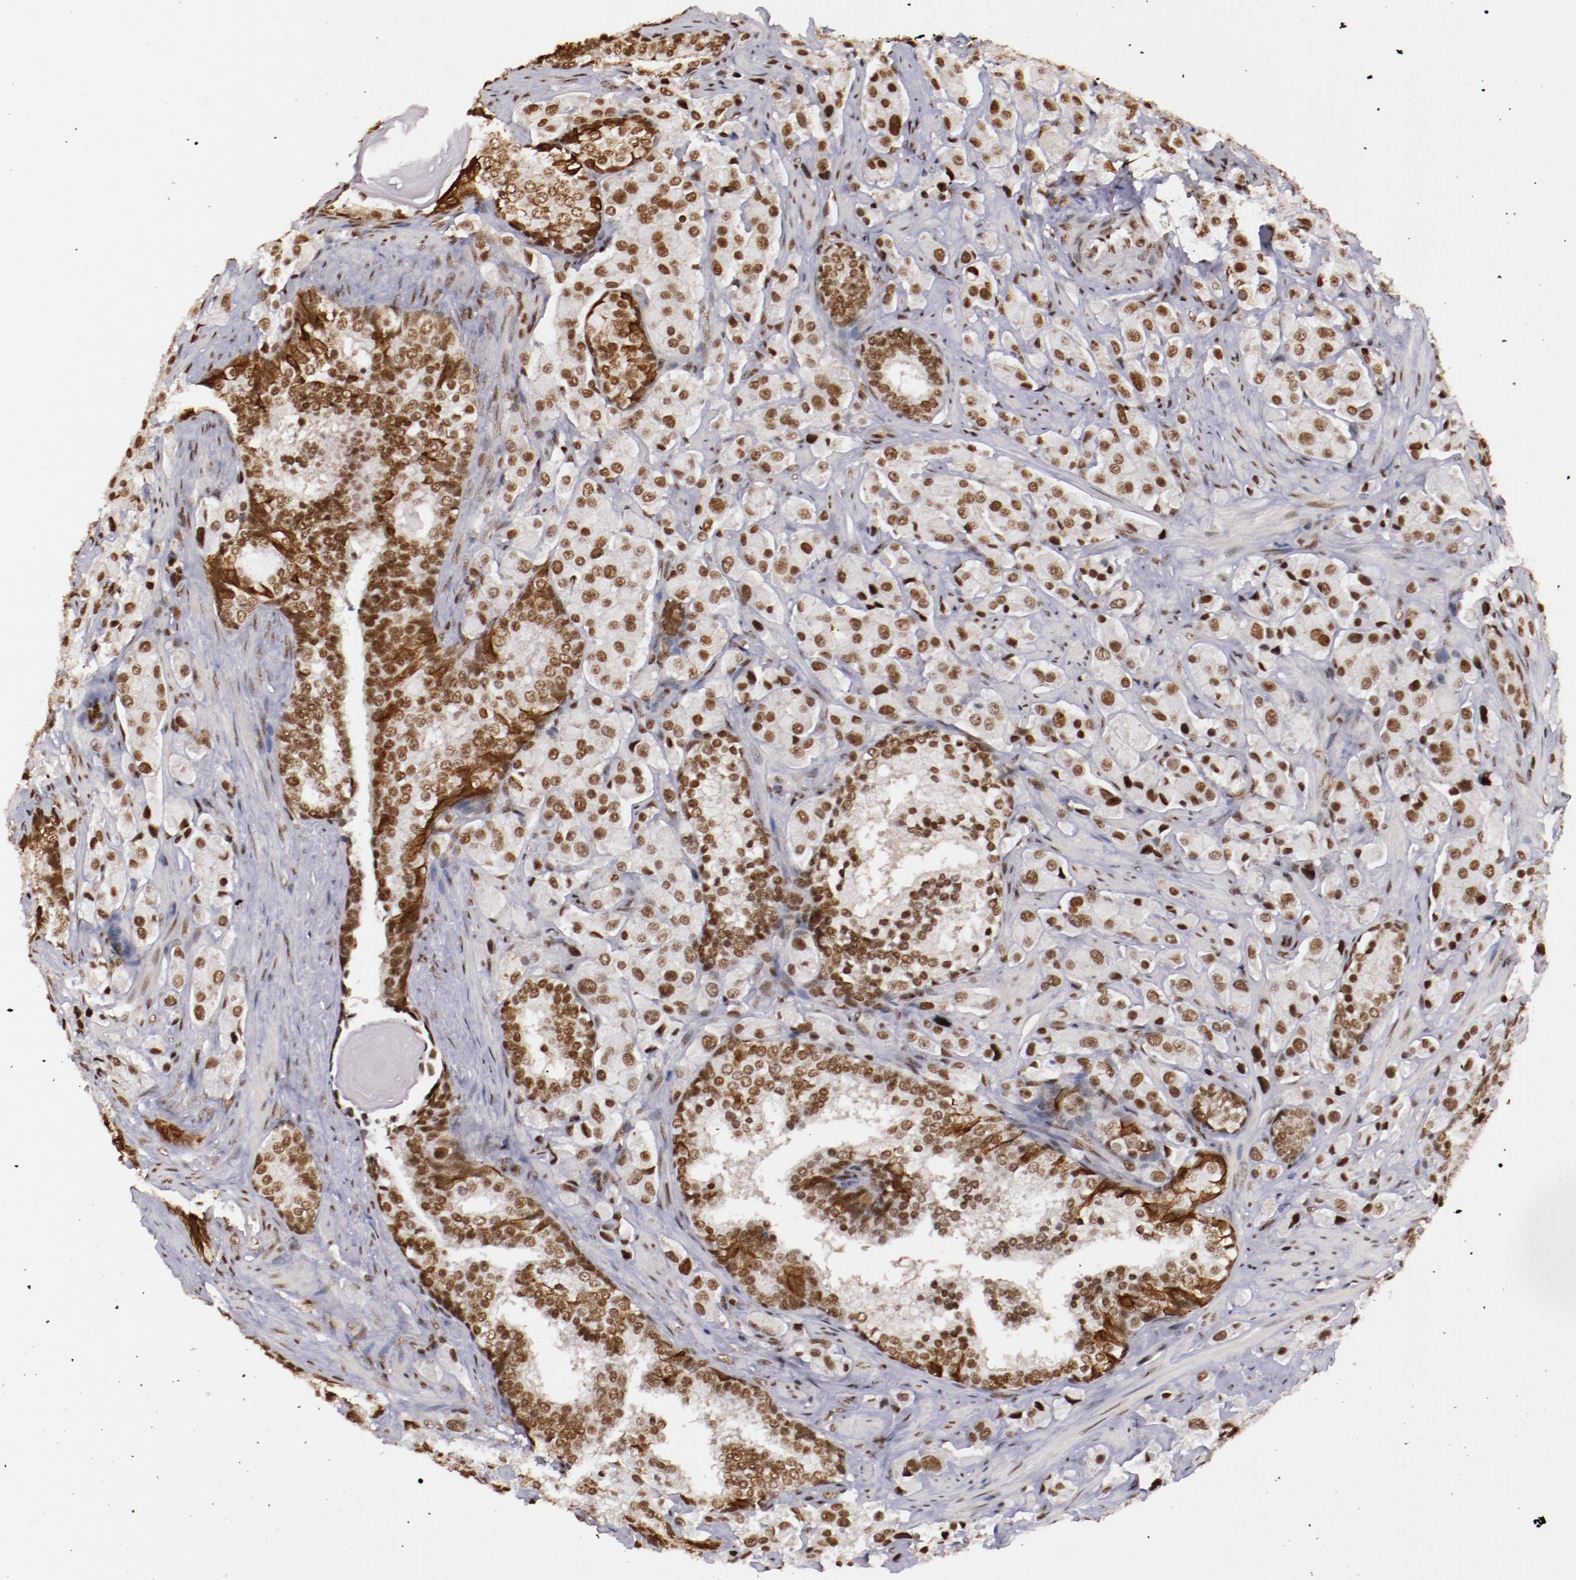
{"staining": {"intensity": "moderate", "quantity": ">75%", "location": "nuclear"}, "tissue": "prostate cancer", "cell_type": "Tumor cells", "image_type": "cancer", "snomed": [{"axis": "morphology", "description": "Adenocarcinoma, Medium grade"}, {"axis": "topography", "description": "Prostate"}], "caption": "Immunohistochemical staining of adenocarcinoma (medium-grade) (prostate) displays moderate nuclear protein positivity in approximately >75% of tumor cells.", "gene": "STAG2", "patient": {"sex": "male", "age": 70}}